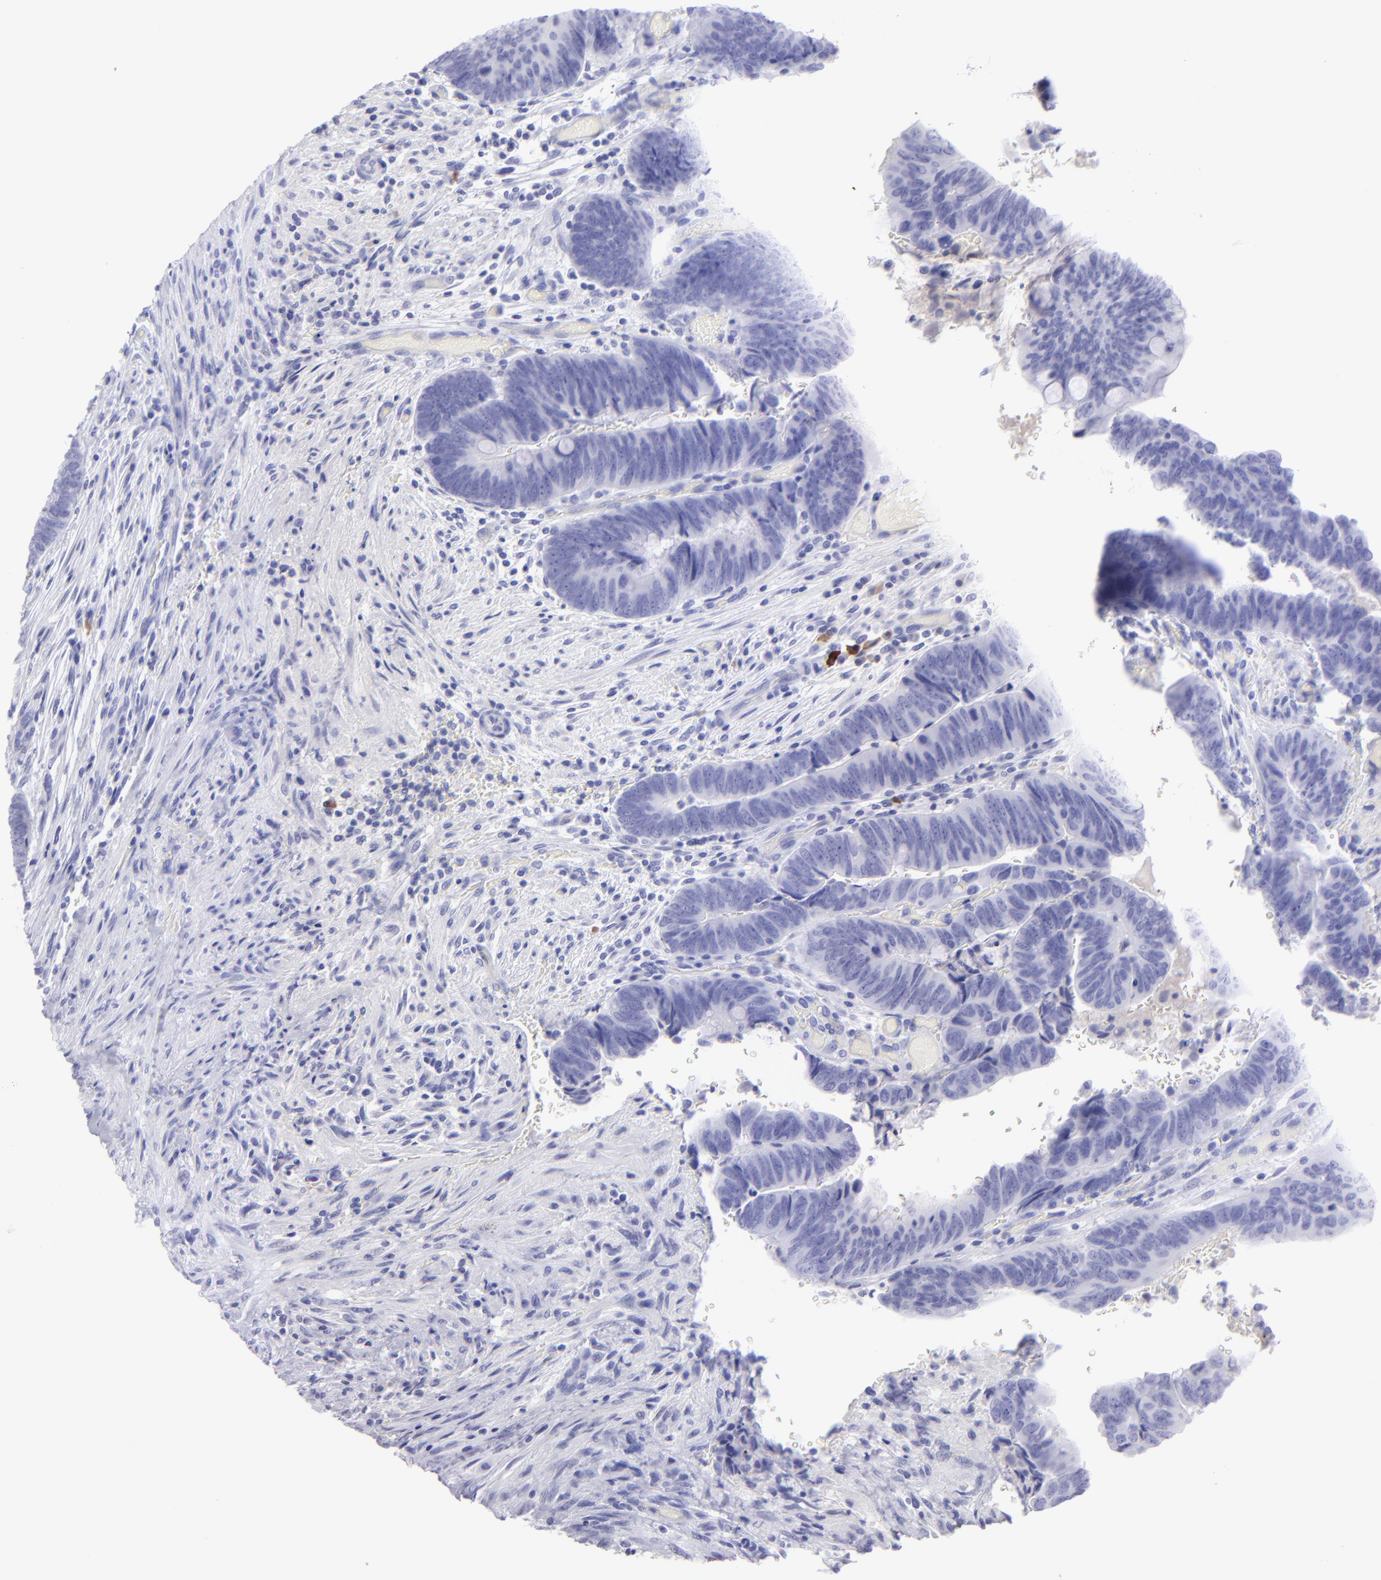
{"staining": {"intensity": "negative", "quantity": "none", "location": "none"}, "tissue": "colorectal cancer", "cell_type": "Tumor cells", "image_type": "cancer", "snomed": [{"axis": "morphology", "description": "Normal tissue, NOS"}, {"axis": "morphology", "description": "Adenocarcinoma, NOS"}, {"axis": "topography", "description": "Rectum"}], "caption": "An immunohistochemistry photomicrograph of colorectal cancer is shown. There is no staining in tumor cells of colorectal cancer.", "gene": "SLC1A2", "patient": {"sex": "male", "age": 92}}